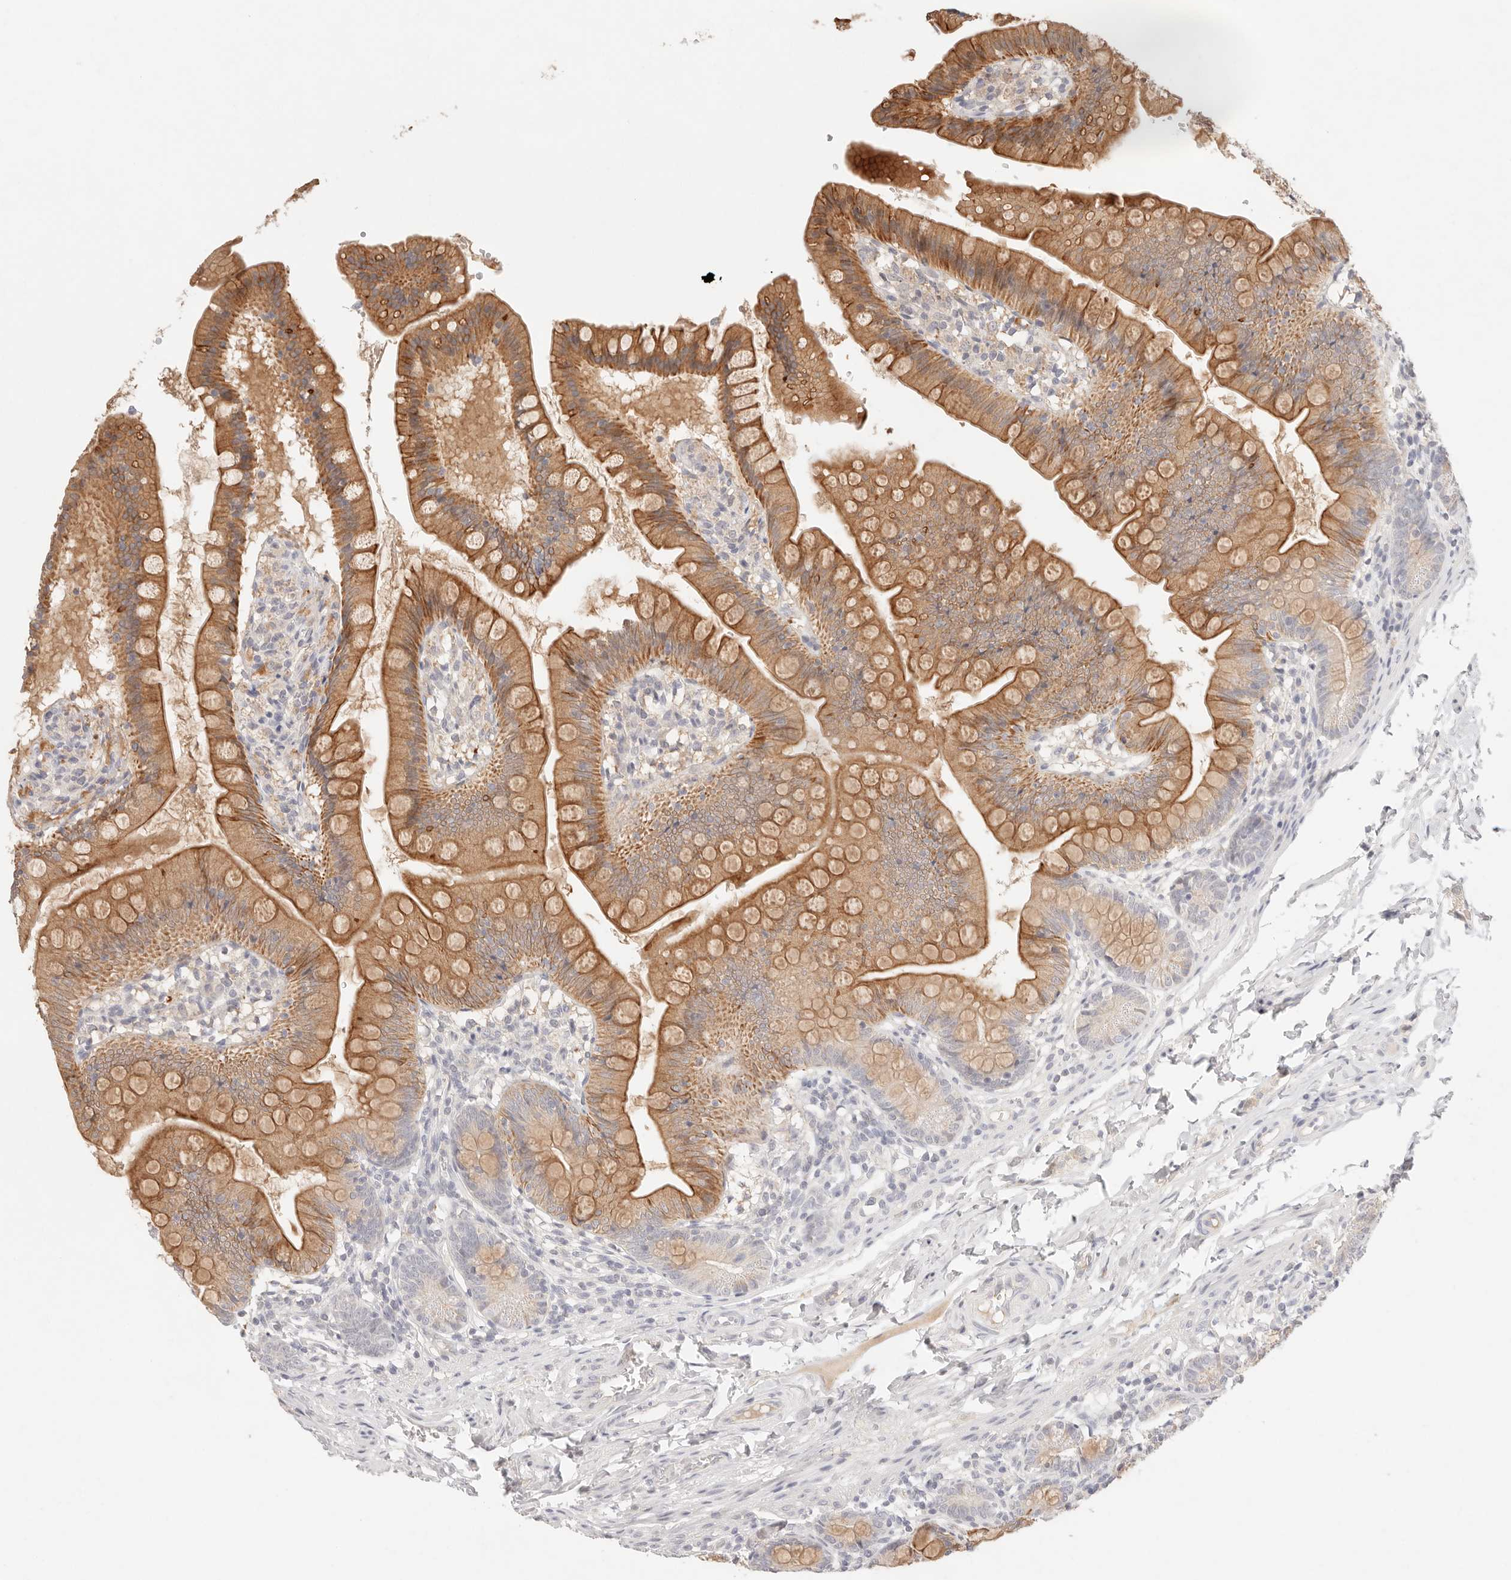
{"staining": {"intensity": "moderate", "quantity": ">75%", "location": "cytoplasmic/membranous"}, "tissue": "small intestine", "cell_type": "Glandular cells", "image_type": "normal", "snomed": [{"axis": "morphology", "description": "Normal tissue, NOS"}, {"axis": "topography", "description": "Small intestine"}], "caption": "This histopathology image demonstrates normal small intestine stained with immunohistochemistry (IHC) to label a protein in brown. The cytoplasmic/membranous of glandular cells show moderate positivity for the protein. Nuclei are counter-stained blue.", "gene": "SPHK1", "patient": {"sex": "male", "age": 7}}